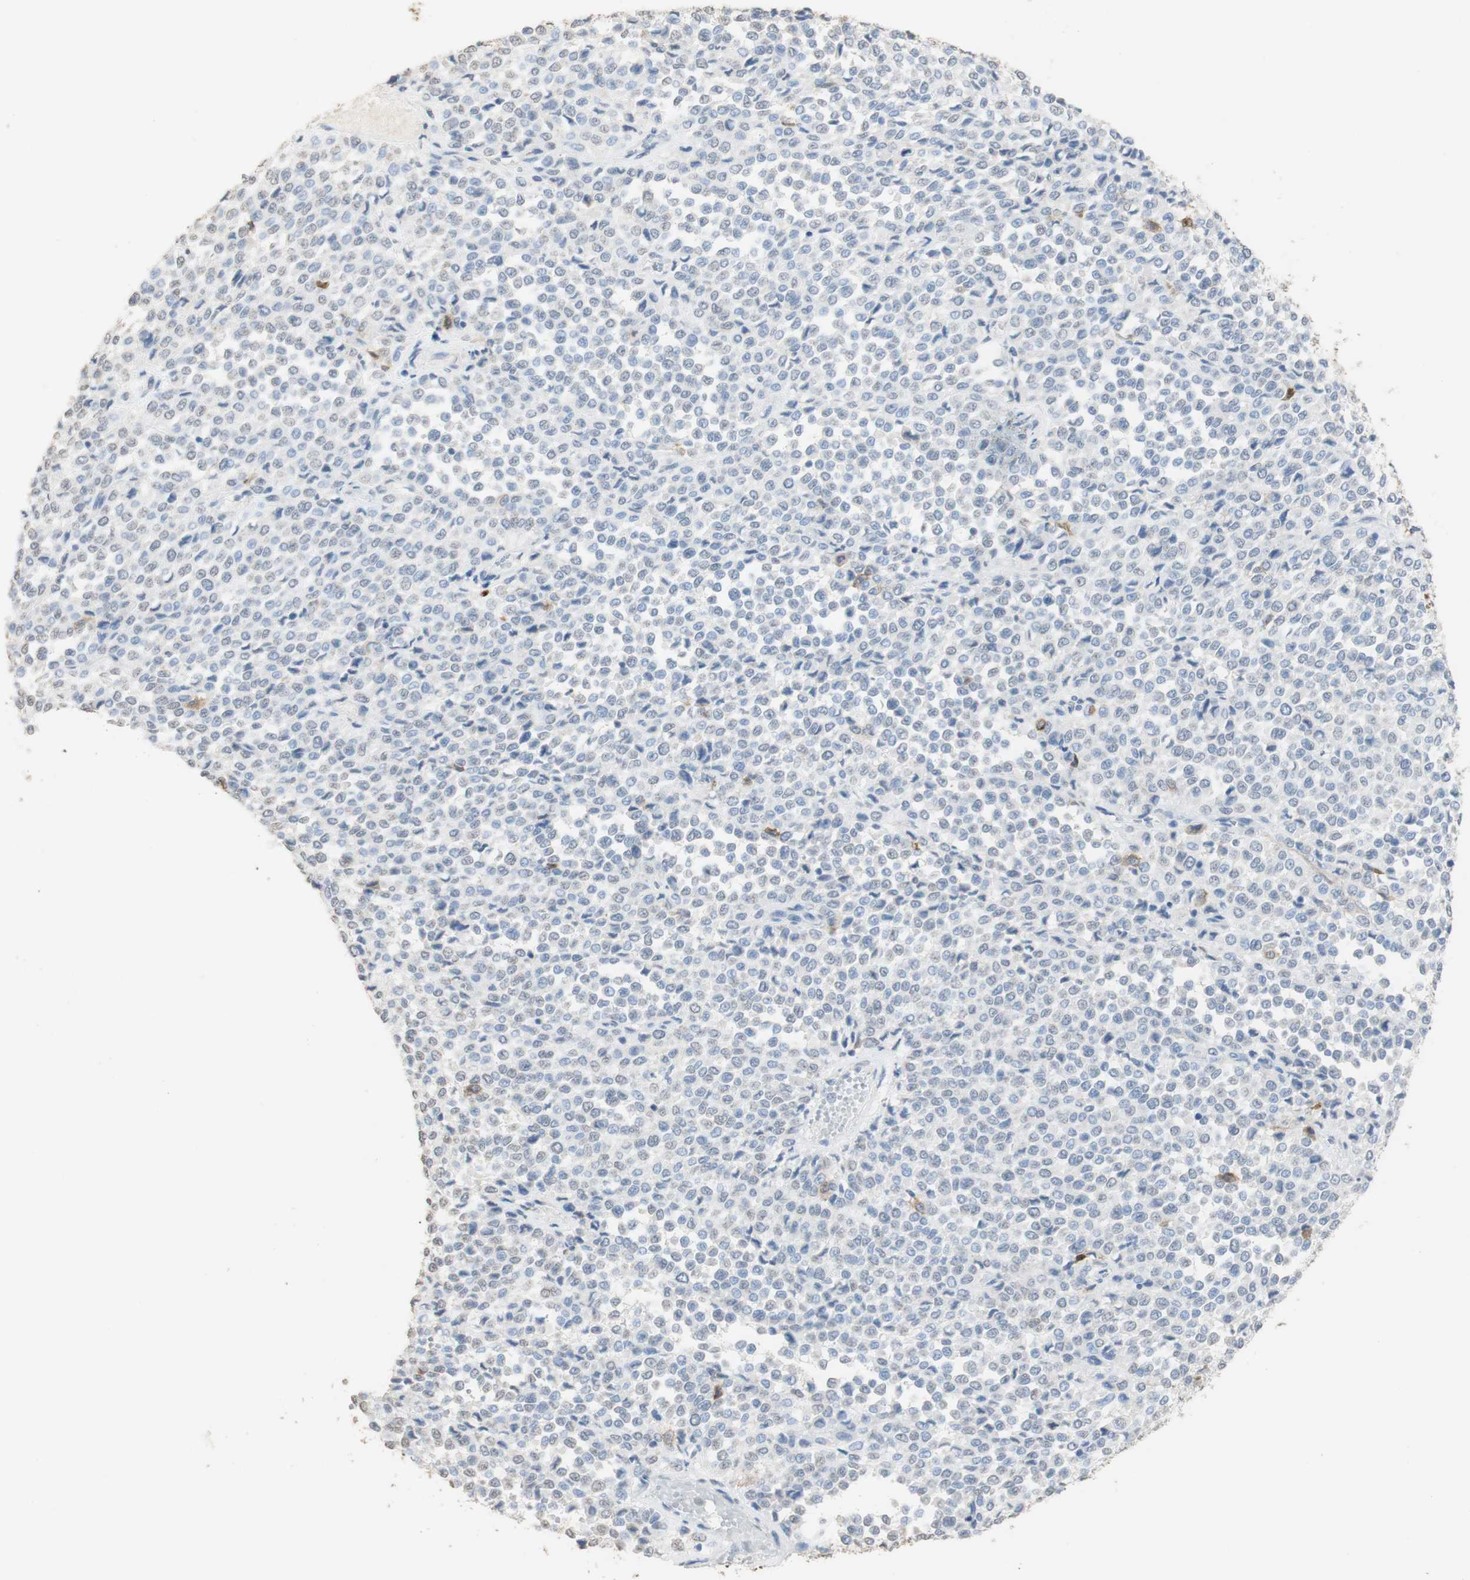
{"staining": {"intensity": "weak", "quantity": "<25%", "location": "cytoplasmic/membranous"}, "tissue": "melanoma", "cell_type": "Tumor cells", "image_type": "cancer", "snomed": [{"axis": "morphology", "description": "Malignant melanoma, Metastatic site"}, {"axis": "topography", "description": "Pancreas"}], "caption": "Immunohistochemistry of malignant melanoma (metastatic site) exhibits no staining in tumor cells. (Brightfield microscopy of DAB immunohistochemistry (IHC) at high magnification).", "gene": "L1CAM", "patient": {"sex": "female", "age": 30}}